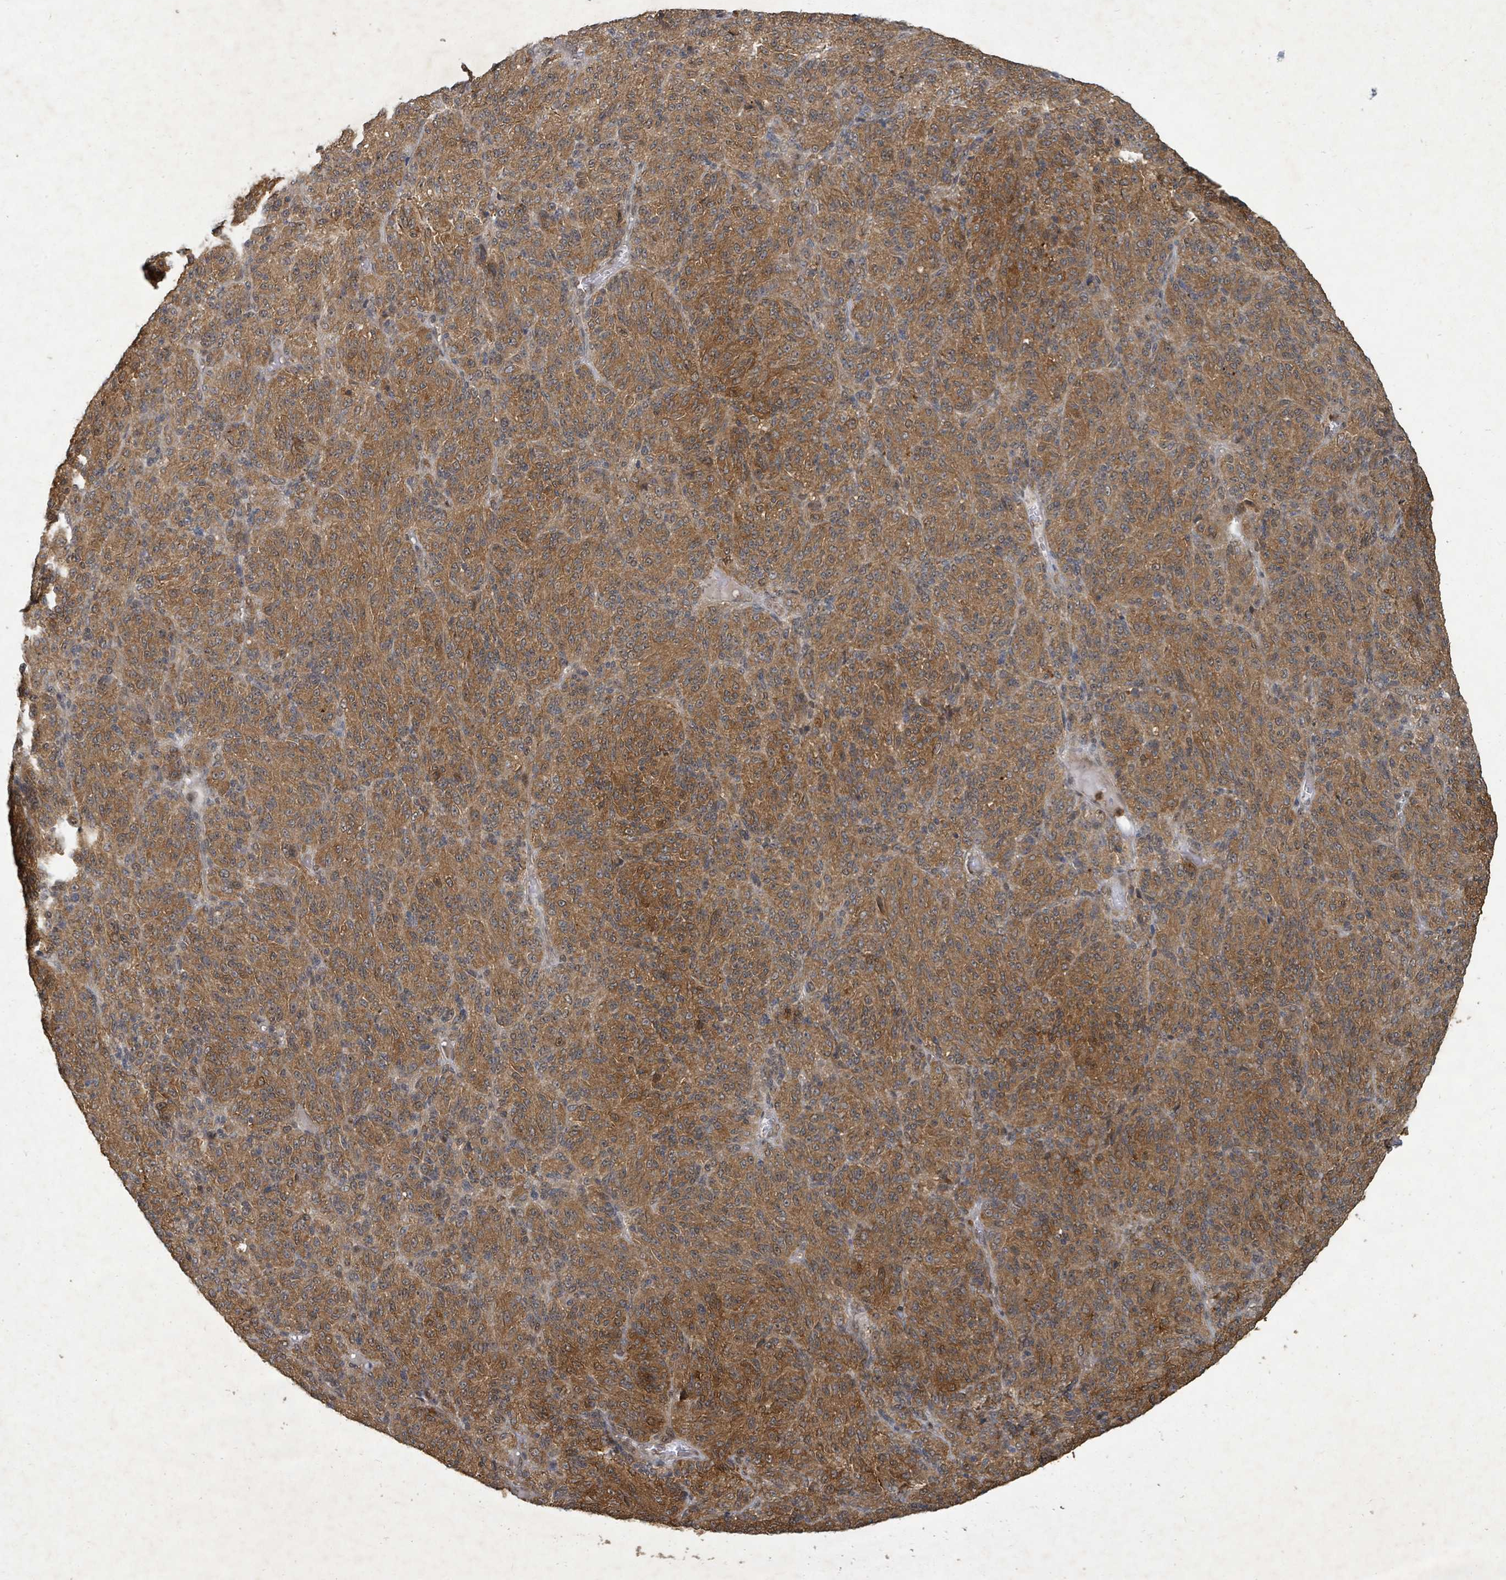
{"staining": {"intensity": "moderate", "quantity": ">75%", "location": "cytoplasmic/membranous"}, "tissue": "melanoma", "cell_type": "Tumor cells", "image_type": "cancer", "snomed": [{"axis": "morphology", "description": "Malignant melanoma, Metastatic site"}, {"axis": "topography", "description": "Brain"}], "caption": "Immunohistochemistry photomicrograph of human malignant melanoma (metastatic site) stained for a protein (brown), which shows medium levels of moderate cytoplasmic/membranous expression in approximately >75% of tumor cells.", "gene": "KDM4E", "patient": {"sex": "female", "age": 56}}